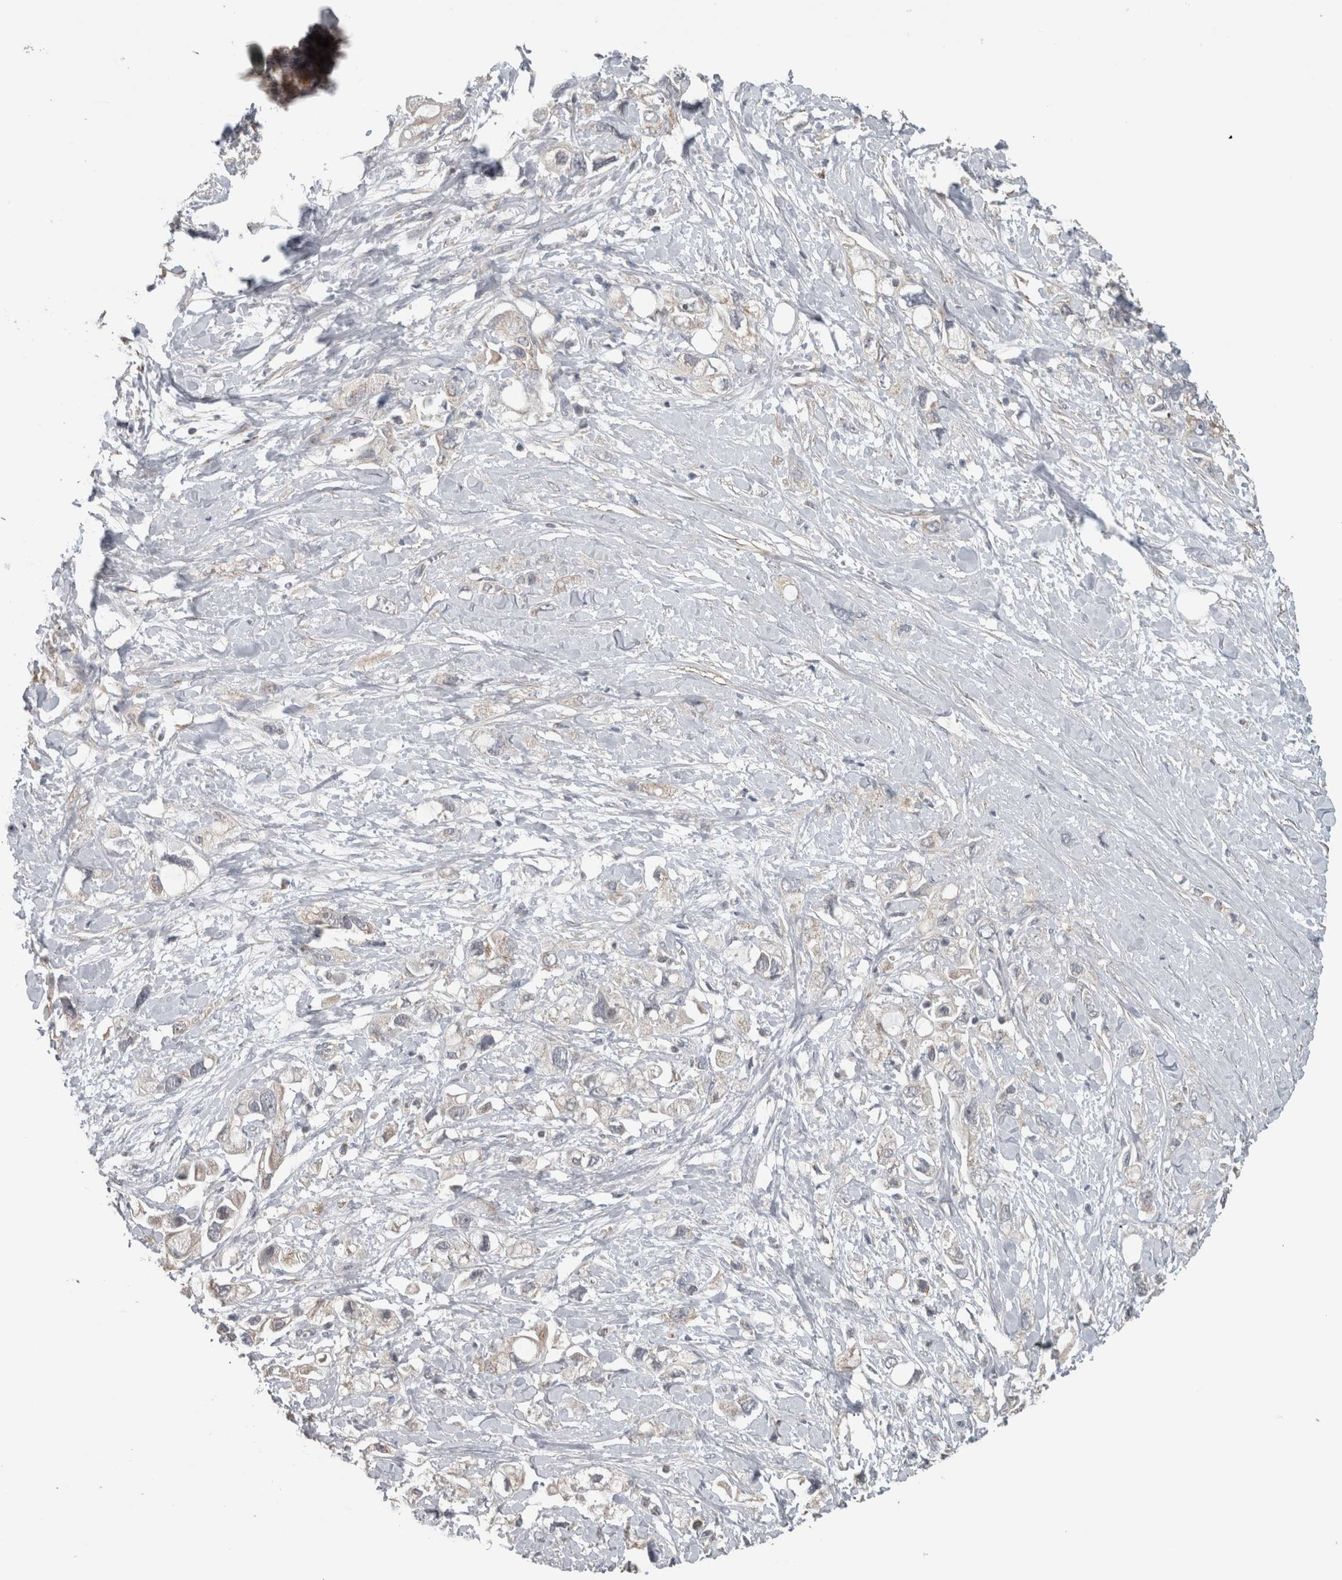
{"staining": {"intensity": "negative", "quantity": "none", "location": "none"}, "tissue": "pancreatic cancer", "cell_type": "Tumor cells", "image_type": "cancer", "snomed": [{"axis": "morphology", "description": "Adenocarcinoma, NOS"}, {"axis": "topography", "description": "Pancreas"}], "caption": "Tumor cells show no significant protein positivity in pancreatic cancer. (DAB immunohistochemistry (IHC), high magnification).", "gene": "ARMC1", "patient": {"sex": "female", "age": 56}}